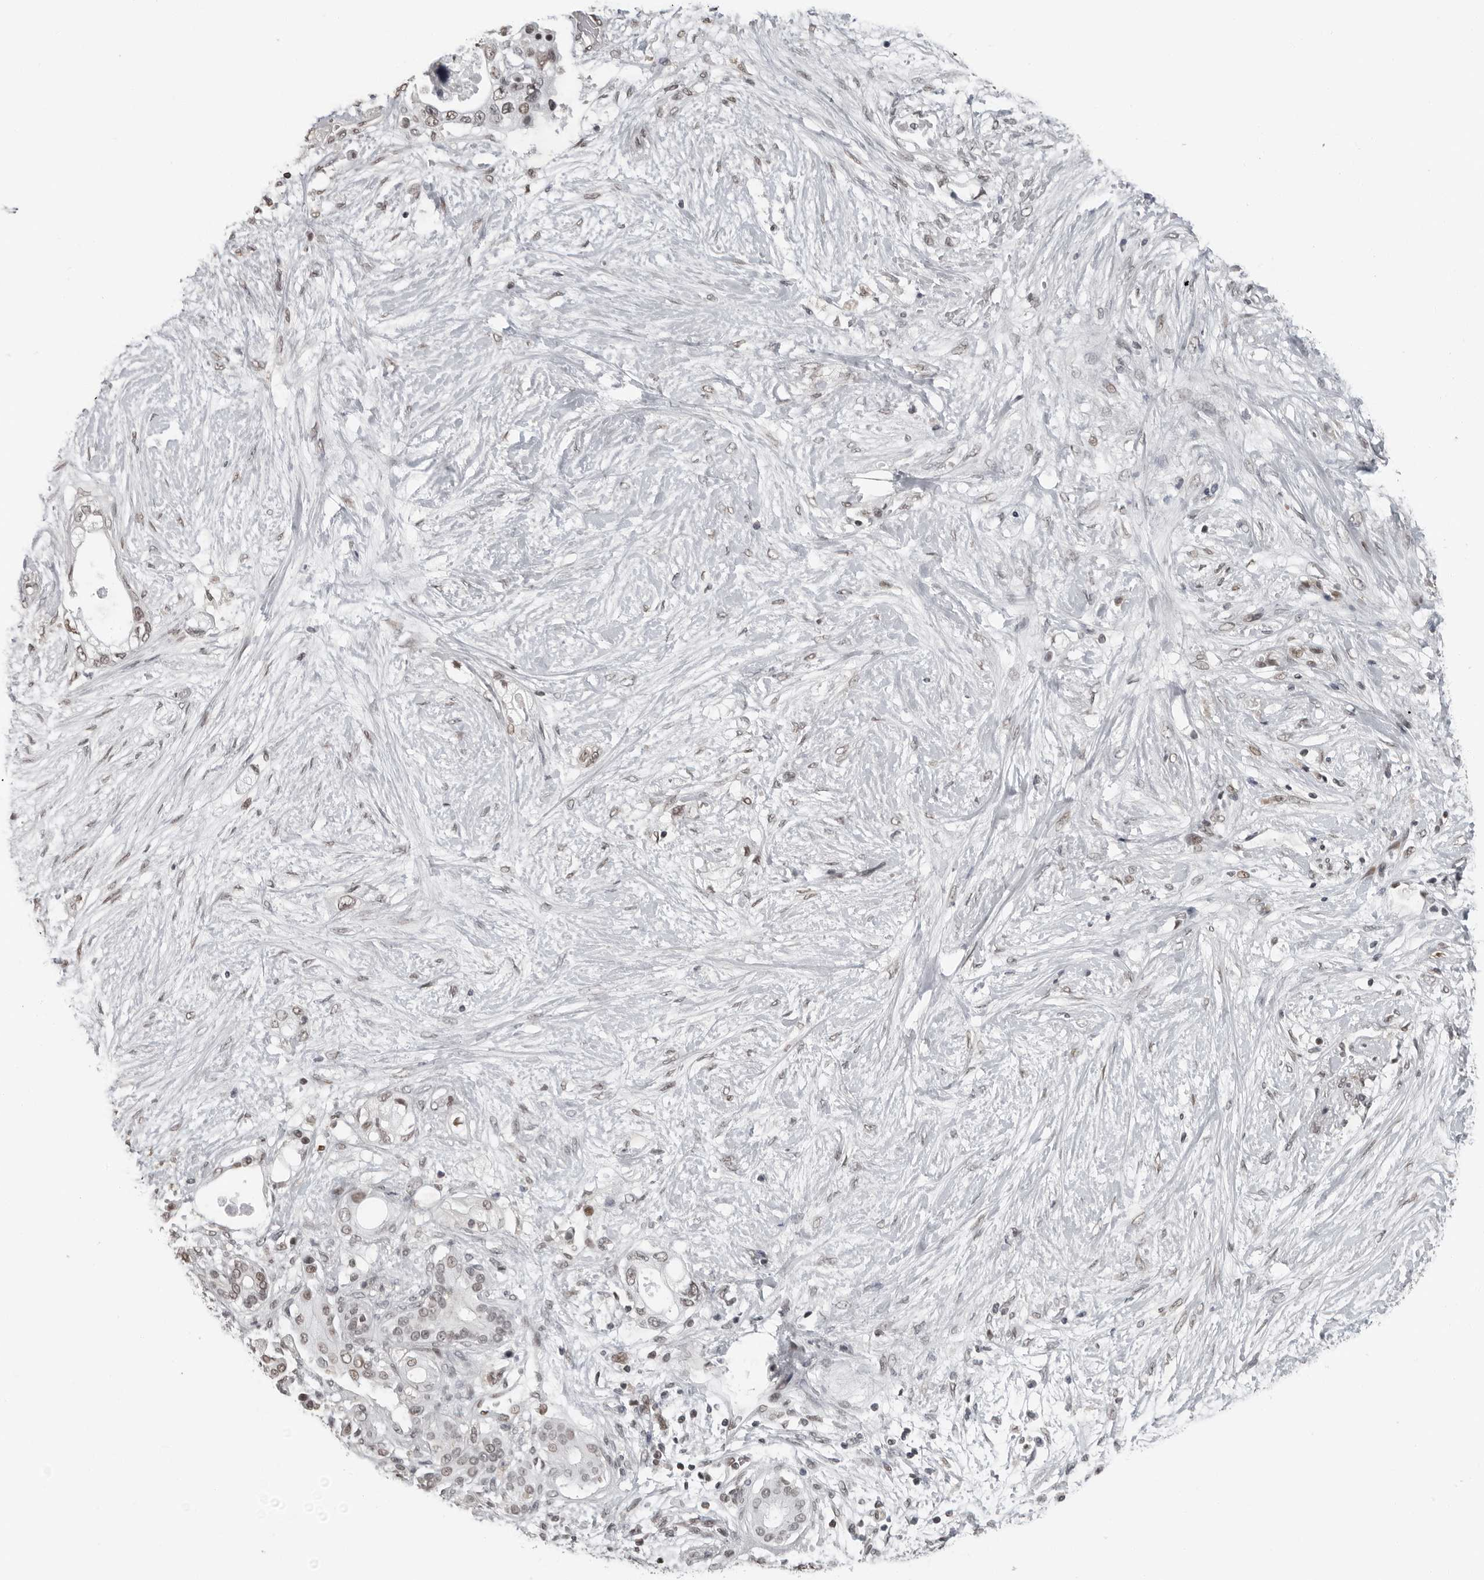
{"staining": {"intensity": "weak", "quantity": "<25%", "location": "nuclear"}, "tissue": "pancreatic cancer", "cell_type": "Tumor cells", "image_type": "cancer", "snomed": [{"axis": "morphology", "description": "Adenocarcinoma, NOS"}, {"axis": "topography", "description": "Pancreas"}], "caption": "This micrograph is of pancreatic cancer stained with immunohistochemistry (IHC) to label a protein in brown with the nuclei are counter-stained blue. There is no expression in tumor cells. (Stains: DAB immunohistochemistry with hematoxylin counter stain, Microscopy: brightfield microscopy at high magnification).", "gene": "ORC1", "patient": {"sex": "male", "age": 53}}